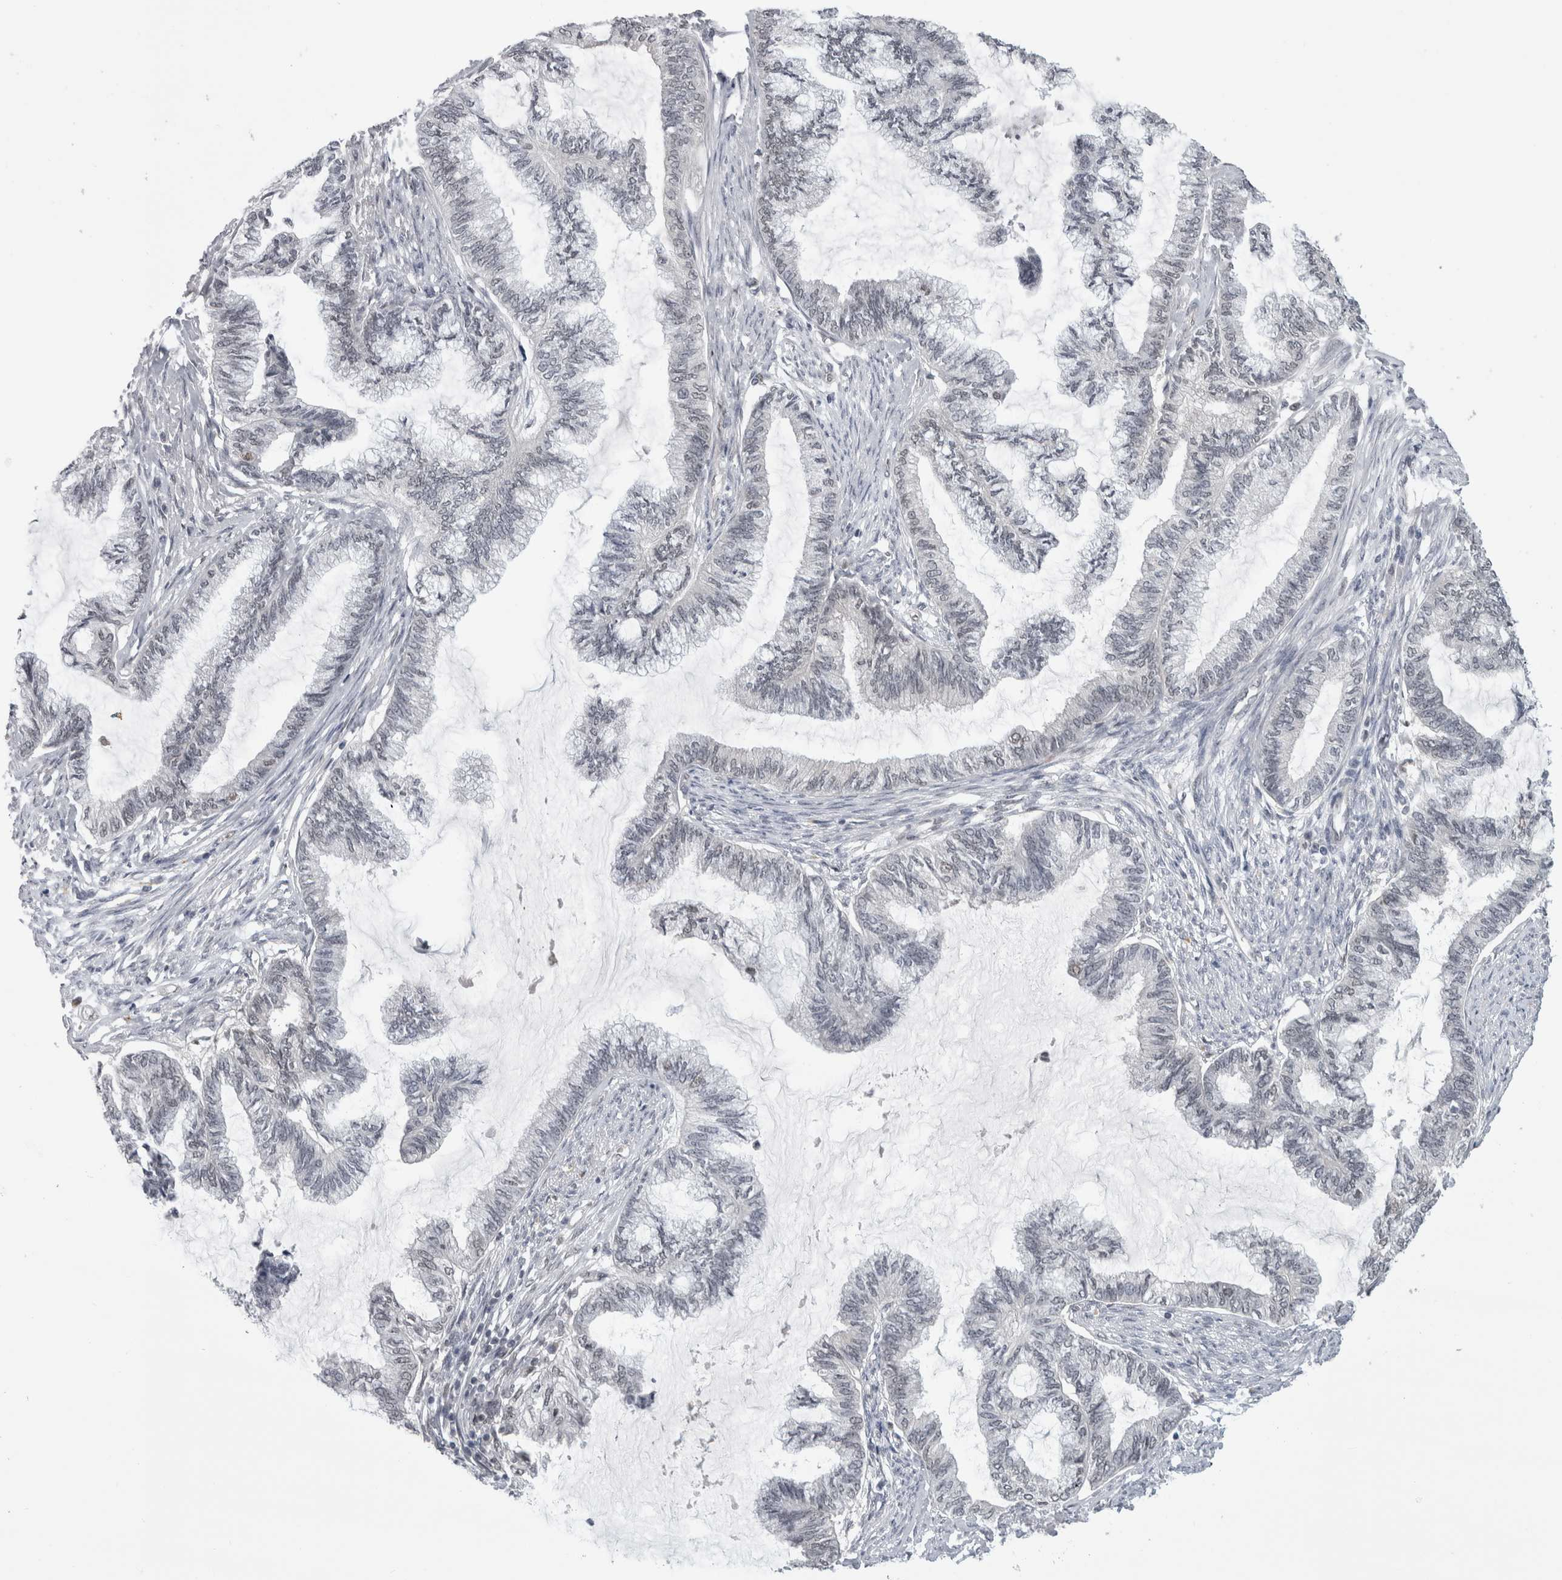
{"staining": {"intensity": "negative", "quantity": "none", "location": "none"}, "tissue": "endometrial cancer", "cell_type": "Tumor cells", "image_type": "cancer", "snomed": [{"axis": "morphology", "description": "Adenocarcinoma, NOS"}, {"axis": "topography", "description": "Endometrium"}], "caption": "This is an IHC histopathology image of human endometrial adenocarcinoma. There is no expression in tumor cells.", "gene": "PSMB2", "patient": {"sex": "female", "age": 86}}